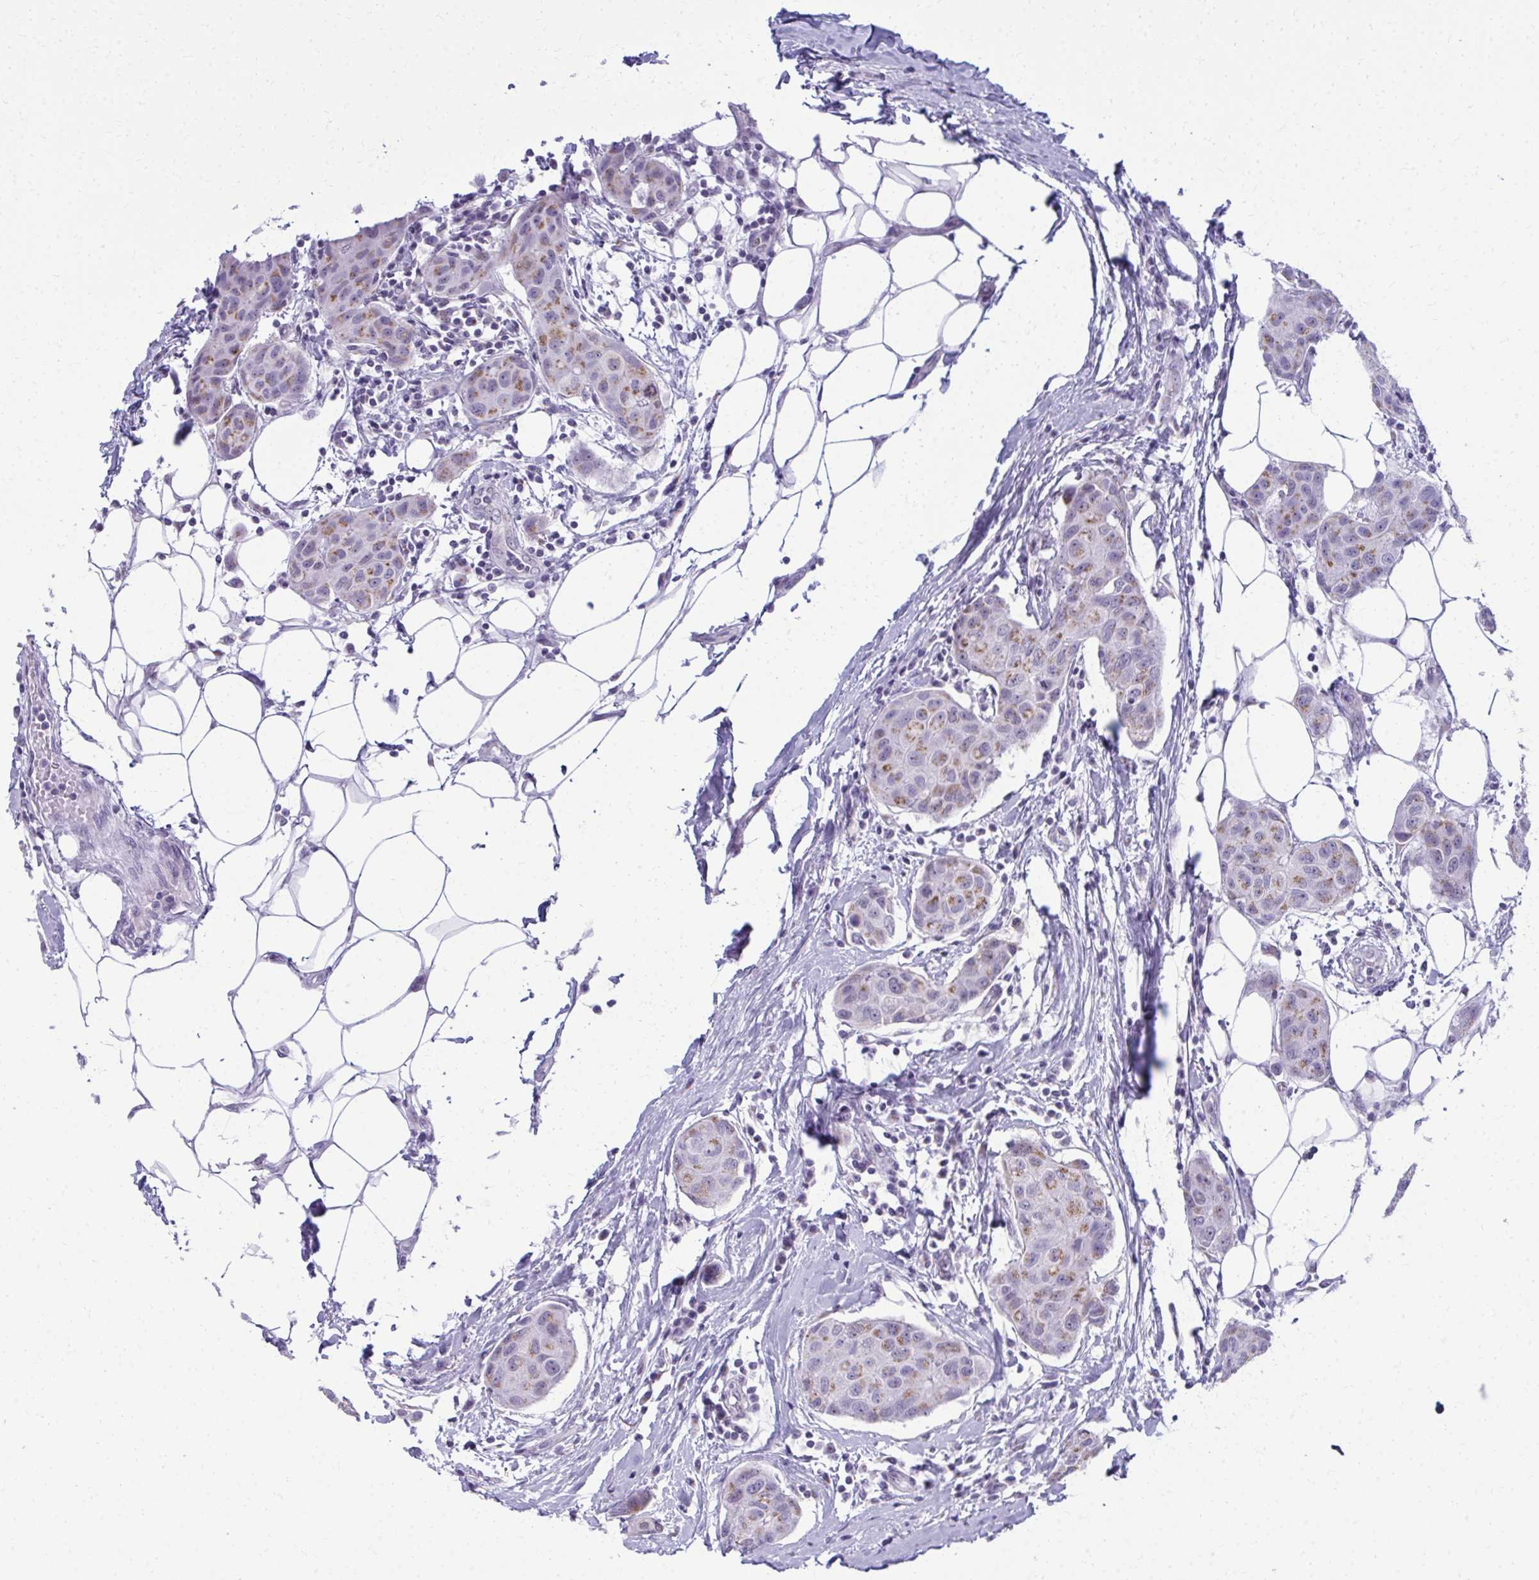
{"staining": {"intensity": "moderate", "quantity": "25%-75%", "location": "cytoplasmic/membranous"}, "tissue": "breast cancer", "cell_type": "Tumor cells", "image_type": "cancer", "snomed": [{"axis": "morphology", "description": "Duct carcinoma"}, {"axis": "topography", "description": "Breast"}, {"axis": "topography", "description": "Lymph node"}], "caption": "Intraductal carcinoma (breast) stained for a protein reveals moderate cytoplasmic/membranous positivity in tumor cells.", "gene": "SCLY", "patient": {"sex": "female", "age": 80}}